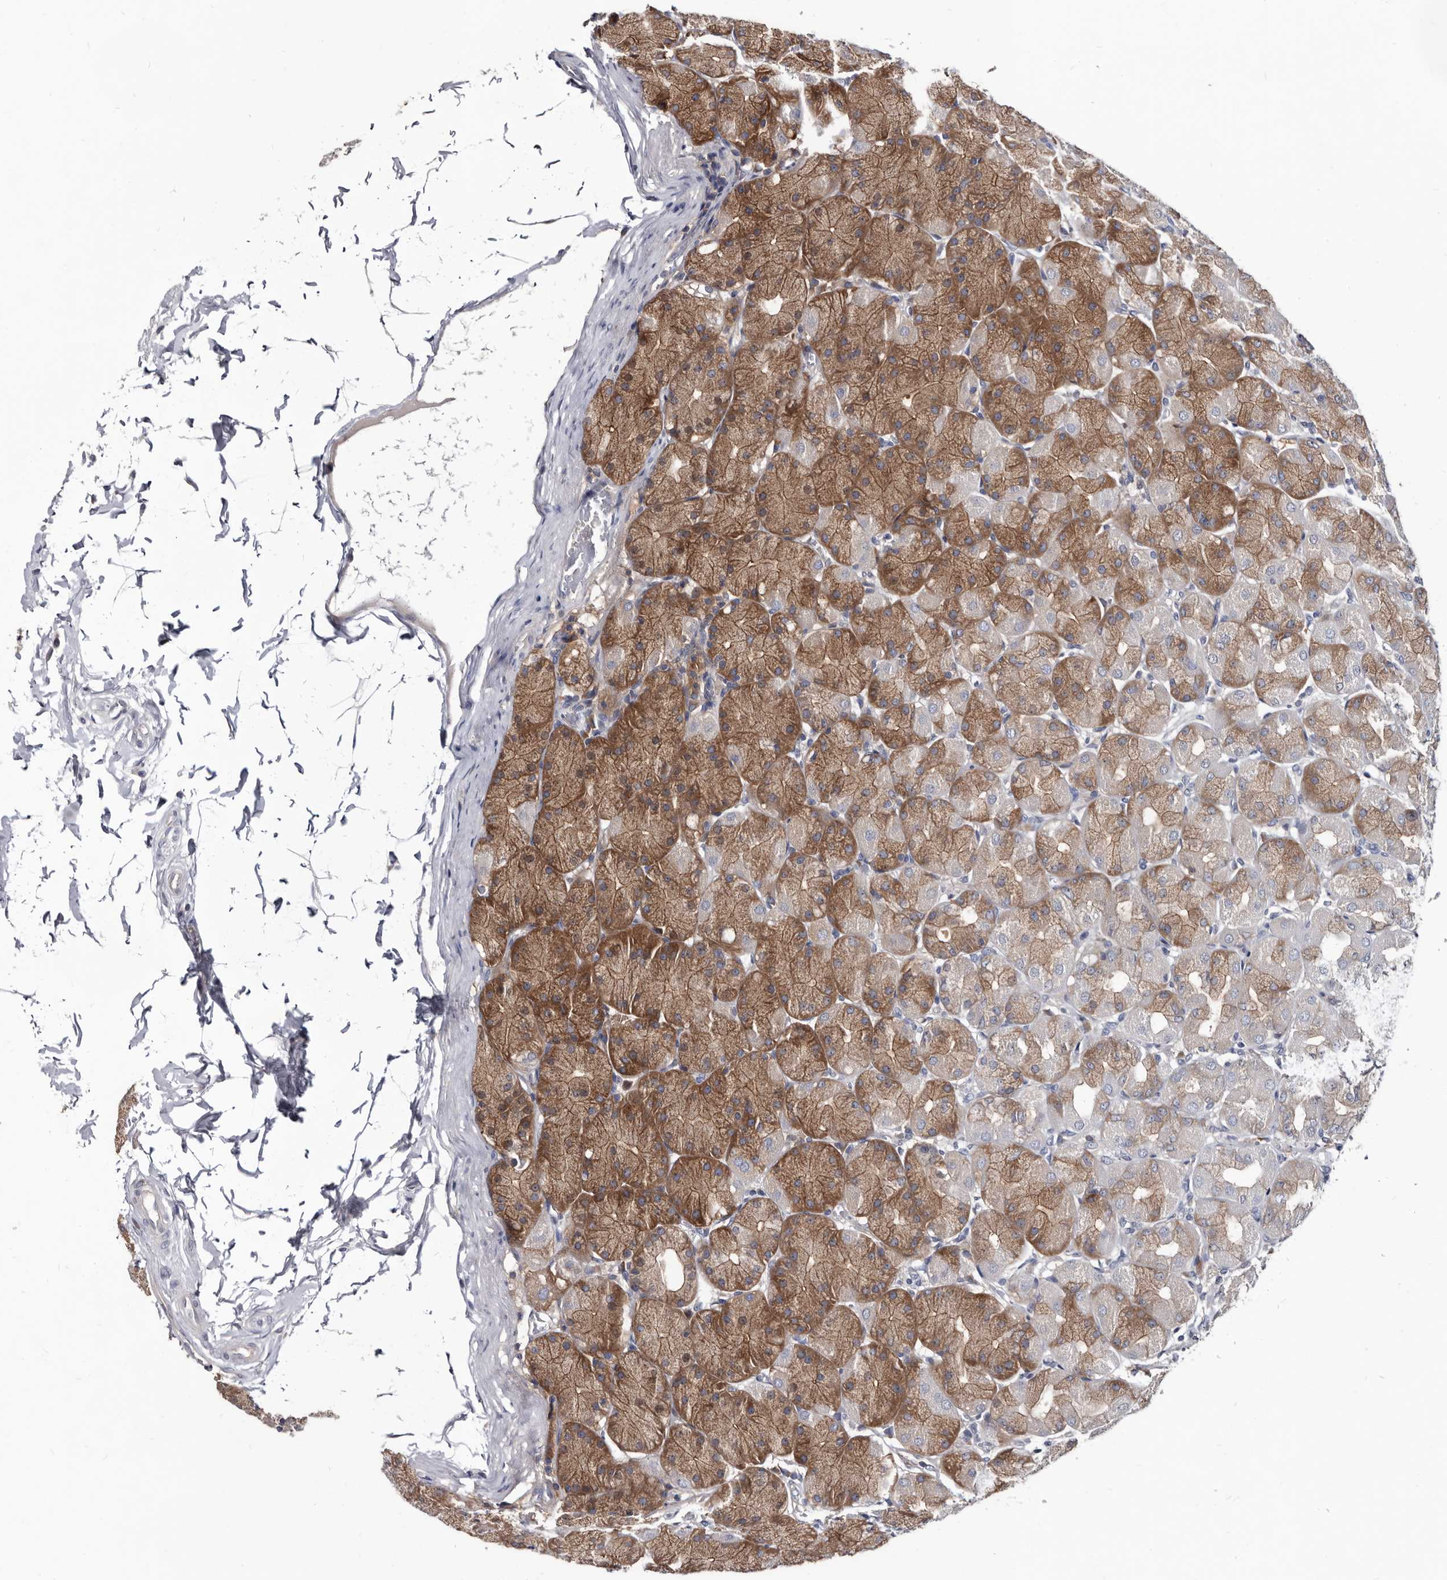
{"staining": {"intensity": "moderate", "quantity": ">75%", "location": "cytoplasmic/membranous"}, "tissue": "stomach", "cell_type": "Glandular cells", "image_type": "normal", "snomed": [{"axis": "morphology", "description": "Normal tissue, NOS"}, {"axis": "topography", "description": "Stomach, upper"}], "caption": "Immunohistochemistry of benign stomach displays medium levels of moderate cytoplasmic/membranous staining in approximately >75% of glandular cells.", "gene": "ABCF2", "patient": {"sex": "female", "age": 56}}